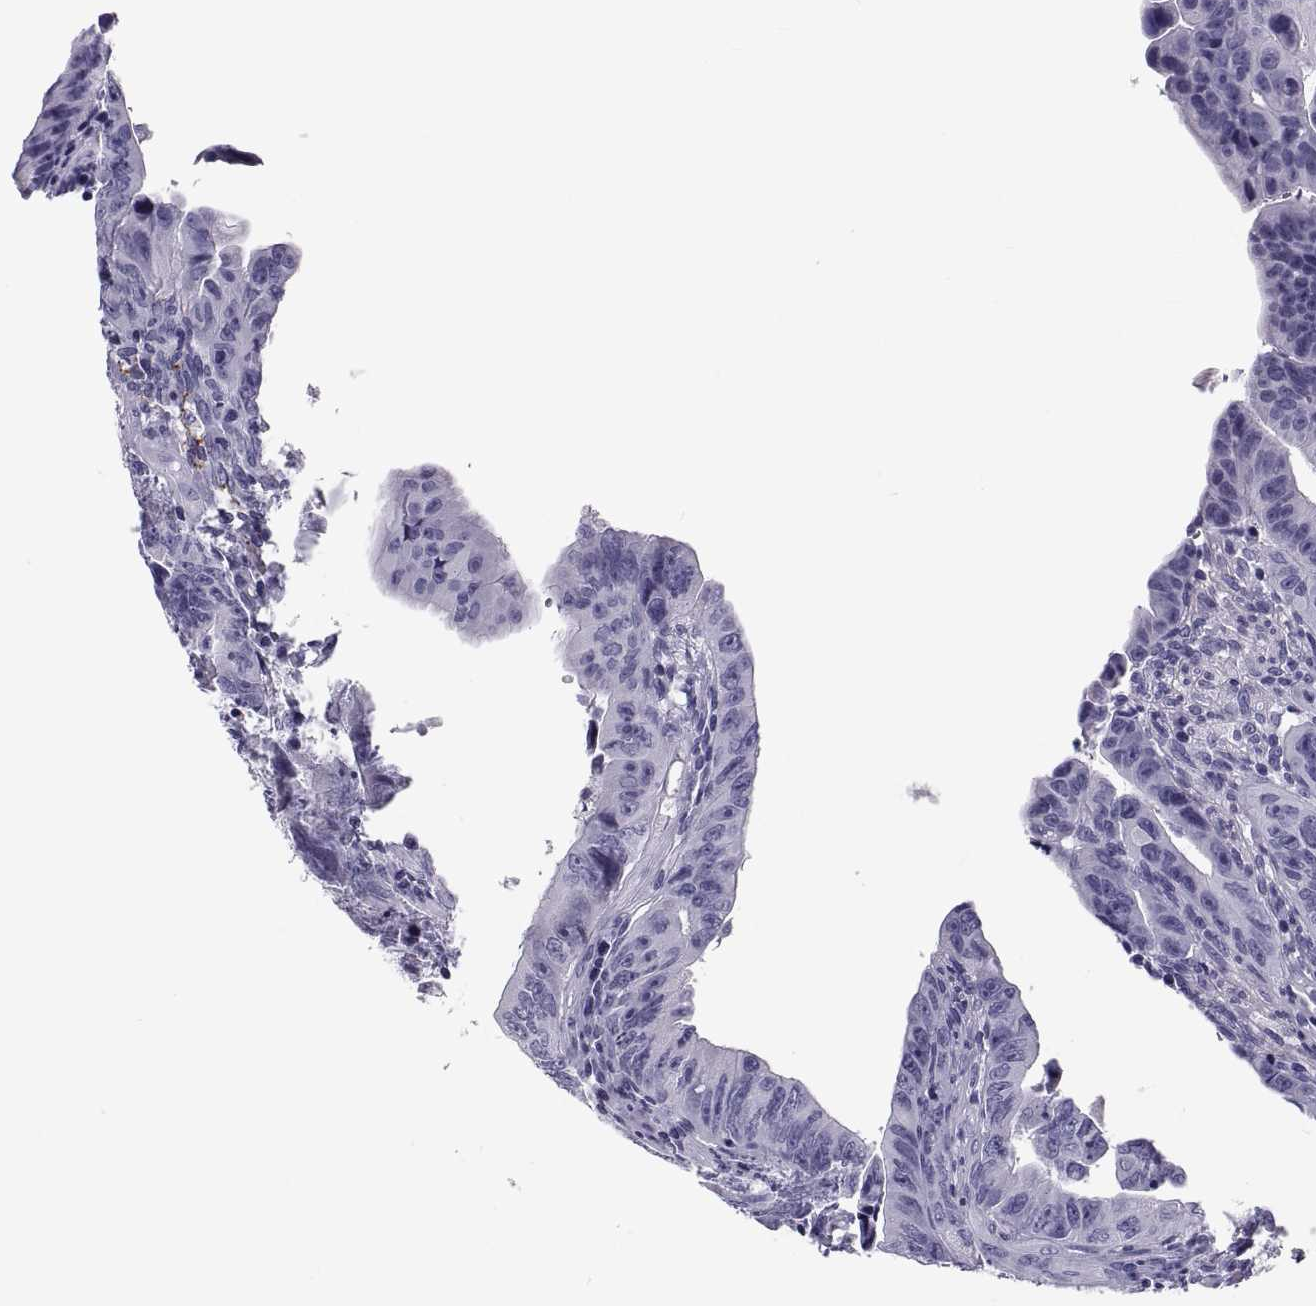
{"staining": {"intensity": "negative", "quantity": "none", "location": "none"}, "tissue": "colorectal cancer", "cell_type": "Tumor cells", "image_type": "cancer", "snomed": [{"axis": "morphology", "description": "Adenocarcinoma, NOS"}, {"axis": "topography", "description": "Colon"}], "caption": "Immunohistochemistry (IHC) image of neoplastic tissue: human colorectal cancer stained with DAB demonstrates no significant protein expression in tumor cells. (IHC, brightfield microscopy, high magnification).", "gene": "DEFB129", "patient": {"sex": "female", "age": 87}}